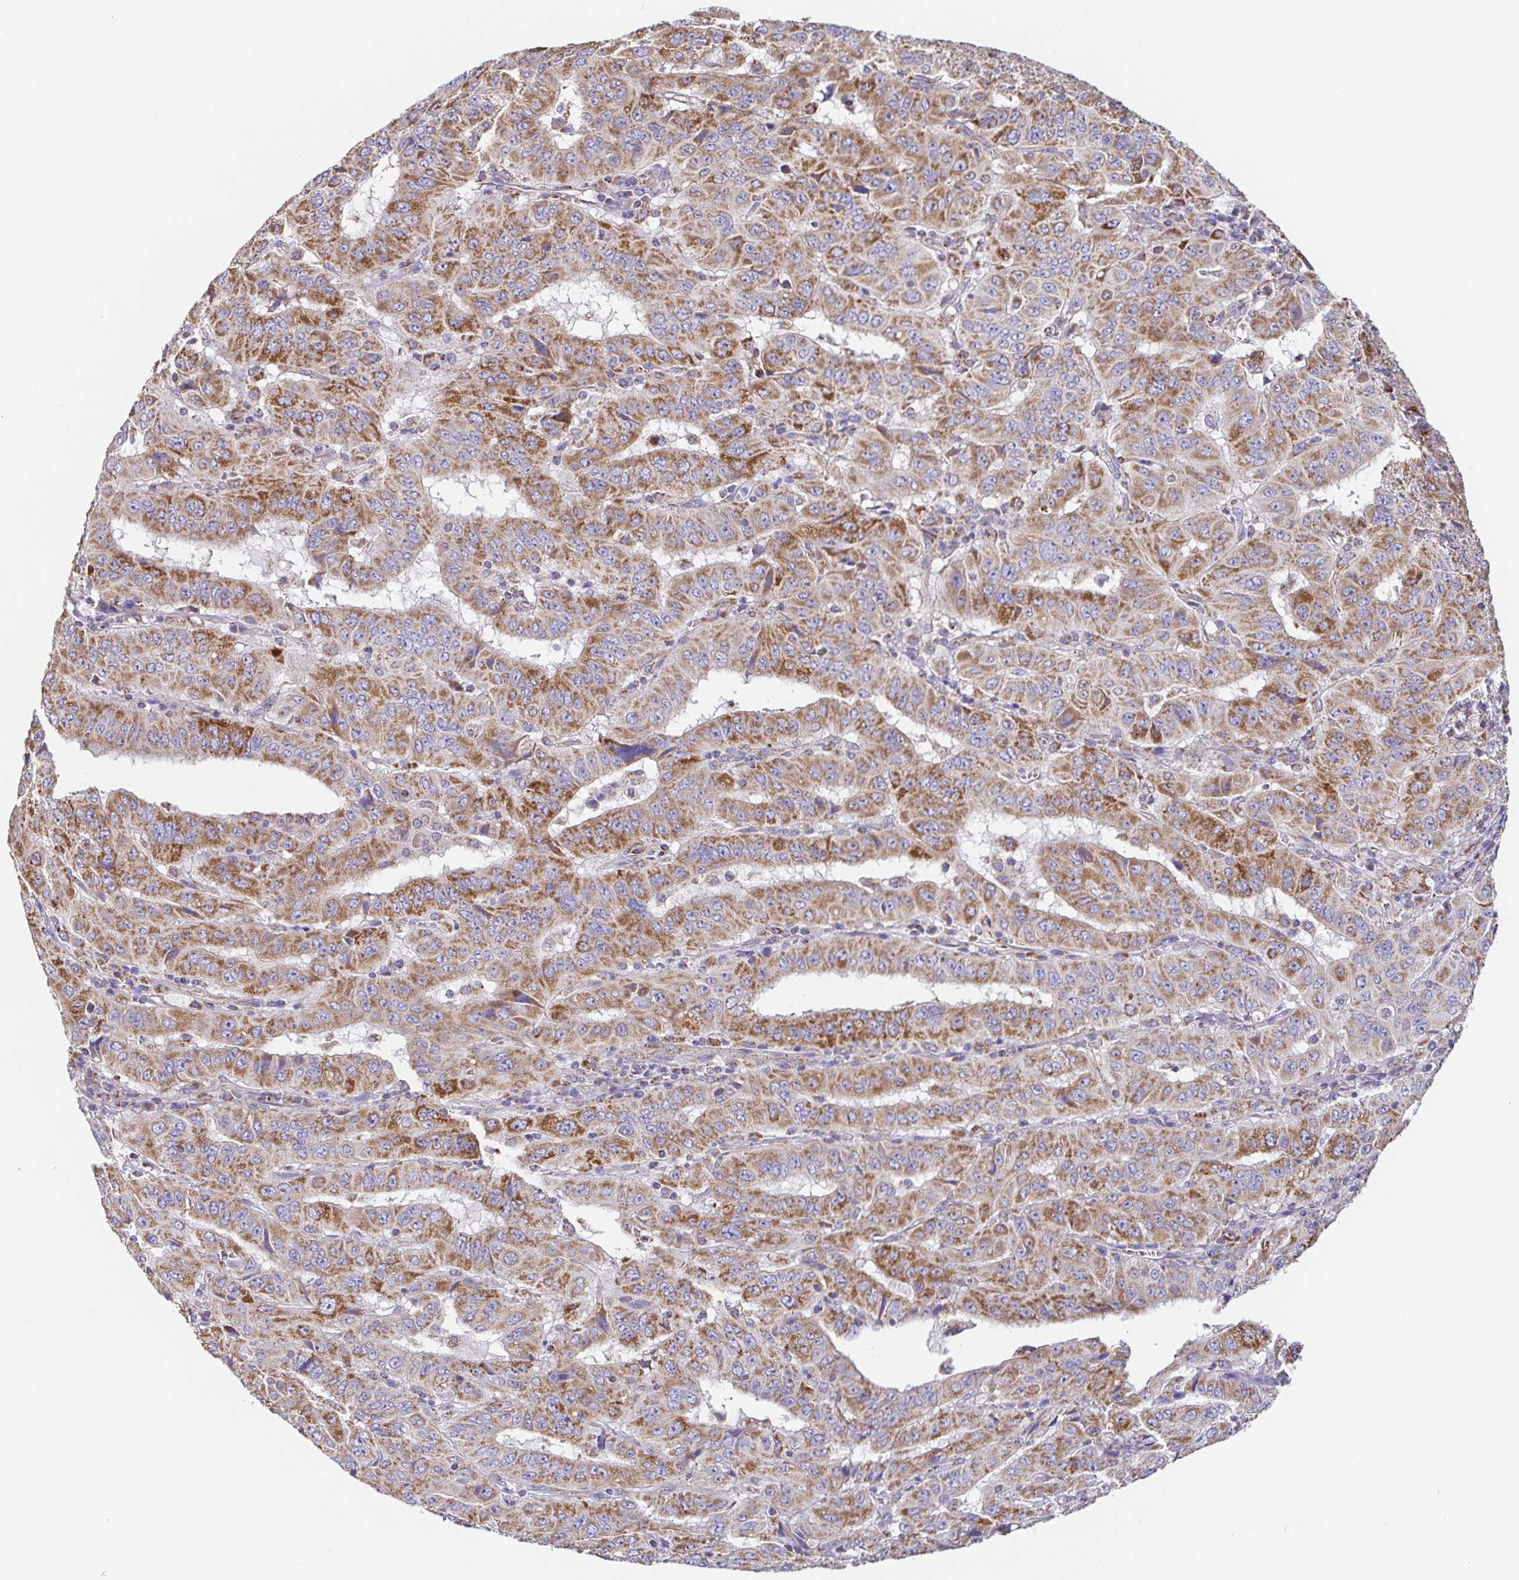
{"staining": {"intensity": "strong", "quantity": ">75%", "location": "cytoplasmic/membranous"}, "tissue": "pancreatic cancer", "cell_type": "Tumor cells", "image_type": "cancer", "snomed": [{"axis": "morphology", "description": "Adenocarcinoma, NOS"}, {"axis": "topography", "description": "Pancreas"}], "caption": "This is an image of immunohistochemistry staining of pancreatic adenocarcinoma, which shows strong positivity in the cytoplasmic/membranous of tumor cells.", "gene": "GINM1", "patient": {"sex": "male", "age": 63}}